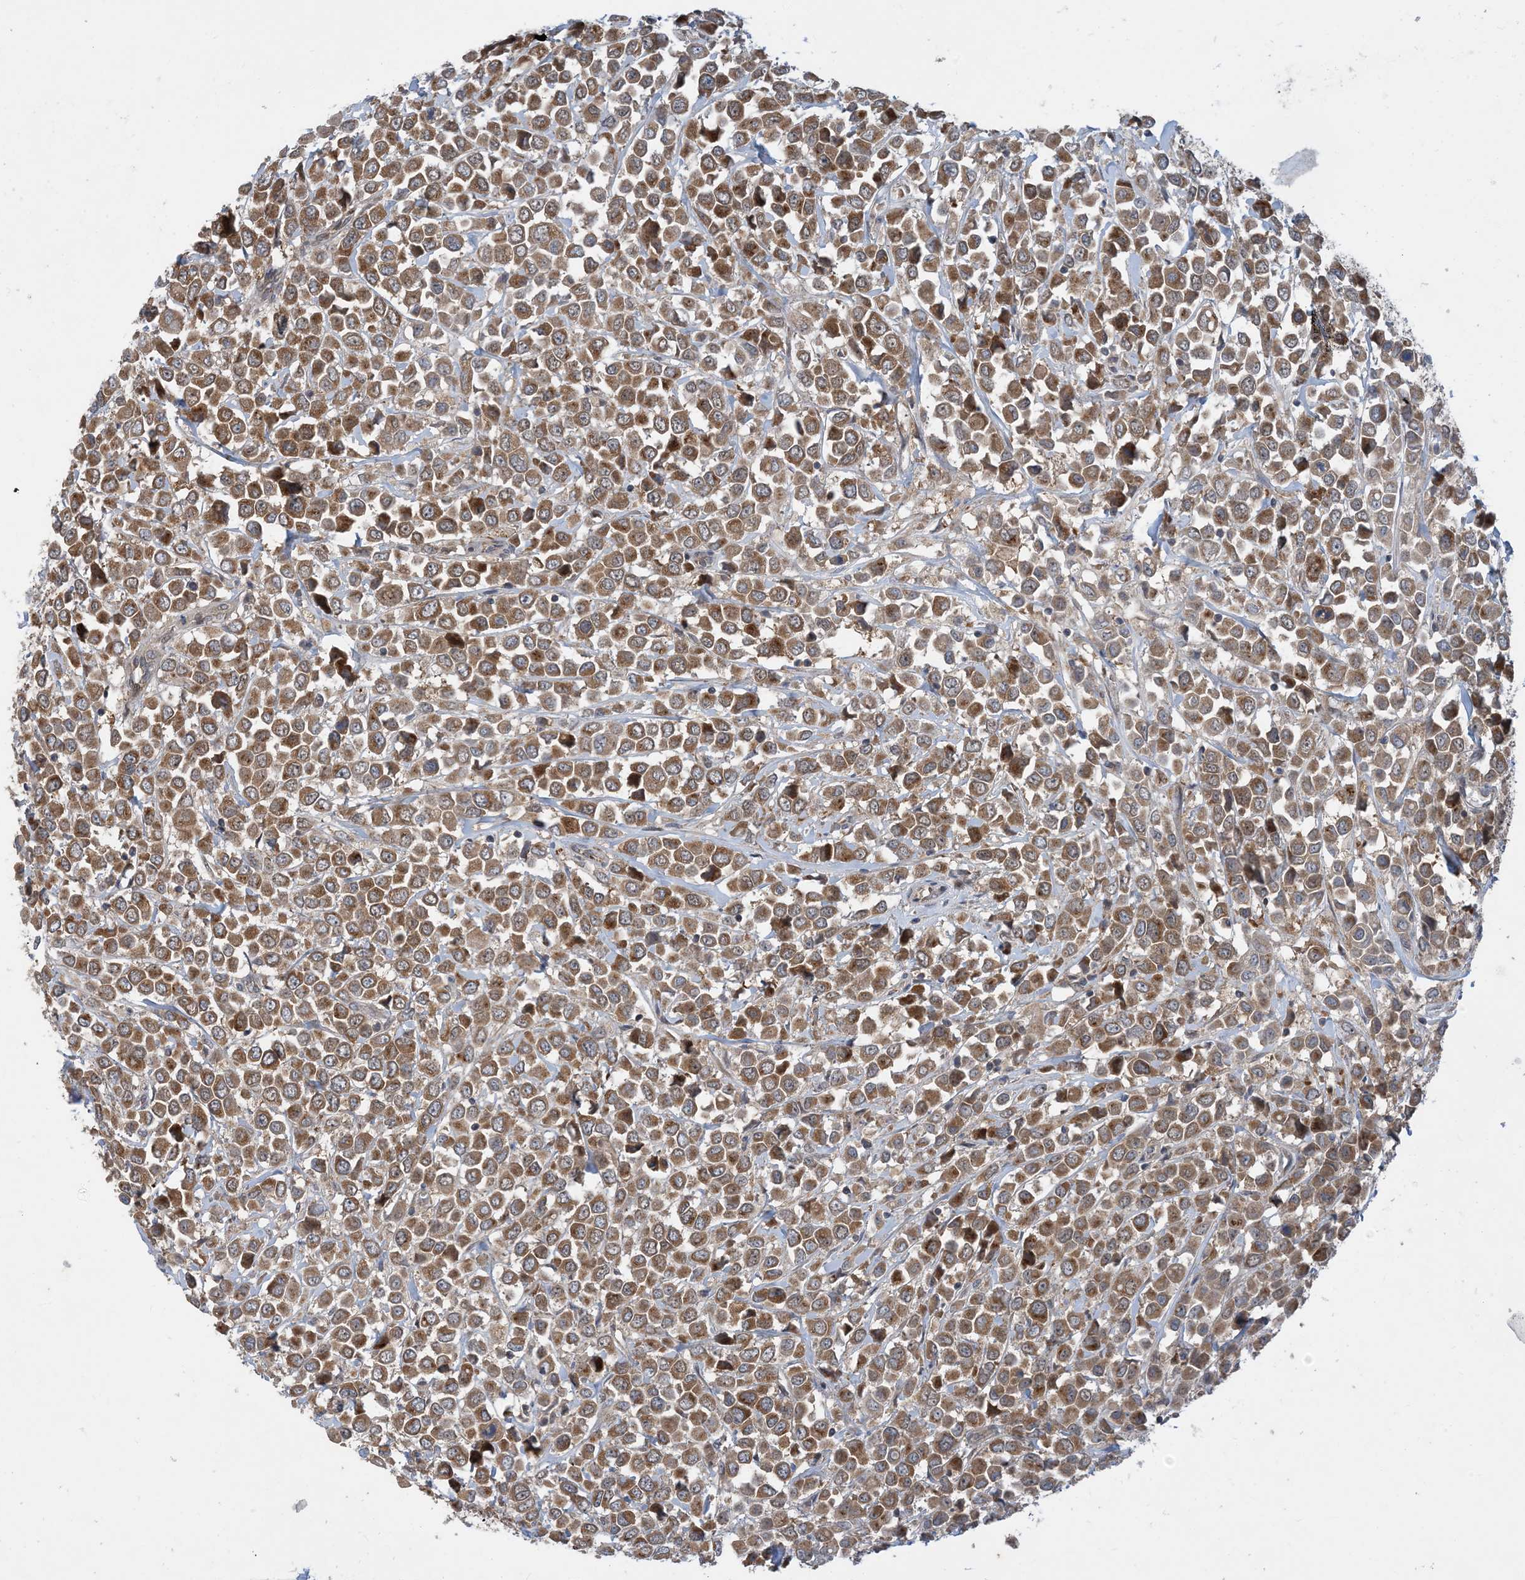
{"staining": {"intensity": "moderate", "quantity": ">75%", "location": "cytoplasmic/membranous"}, "tissue": "breast cancer", "cell_type": "Tumor cells", "image_type": "cancer", "snomed": [{"axis": "morphology", "description": "Duct carcinoma"}, {"axis": "topography", "description": "Breast"}], "caption": "DAB (3,3'-diaminobenzidine) immunohistochemical staining of human infiltrating ductal carcinoma (breast) demonstrates moderate cytoplasmic/membranous protein positivity in approximately >75% of tumor cells.", "gene": "TINAG", "patient": {"sex": "female", "age": 61}}